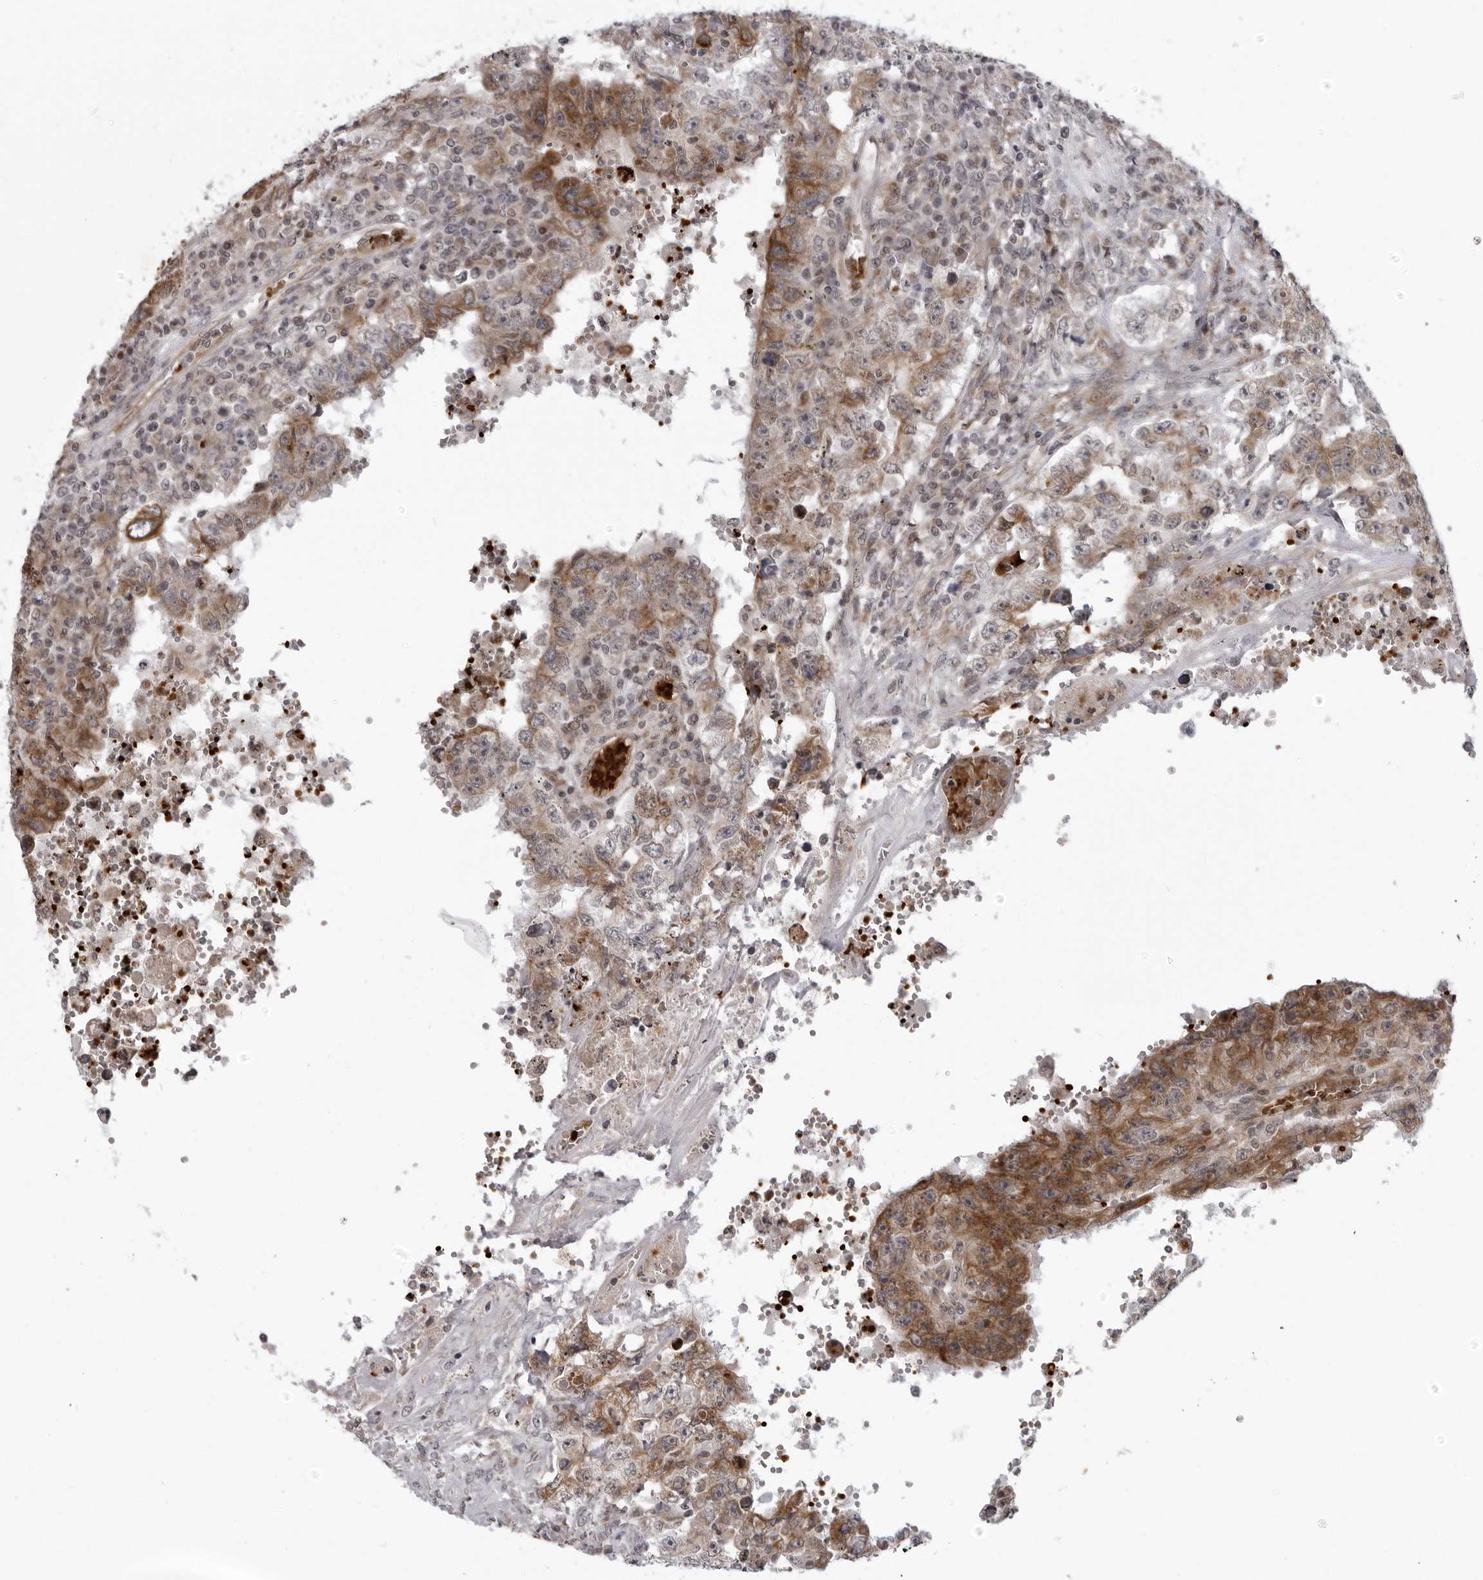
{"staining": {"intensity": "moderate", "quantity": ">75%", "location": "cytoplasmic/membranous"}, "tissue": "testis cancer", "cell_type": "Tumor cells", "image_type": "cancer", "snomed": [{"axis": "morphology", "description": "Carcinoma, Embryonal, NOS"}, {"axis": "topography", "description": "Testis"}], "caption": "Moderate cytoplasmic/membranous protein expression is present in about >75% of tumor cells in testis embryonal carcinoma.", "gene": "THOP1", "patient": {"sex": "male", "age": 26}}